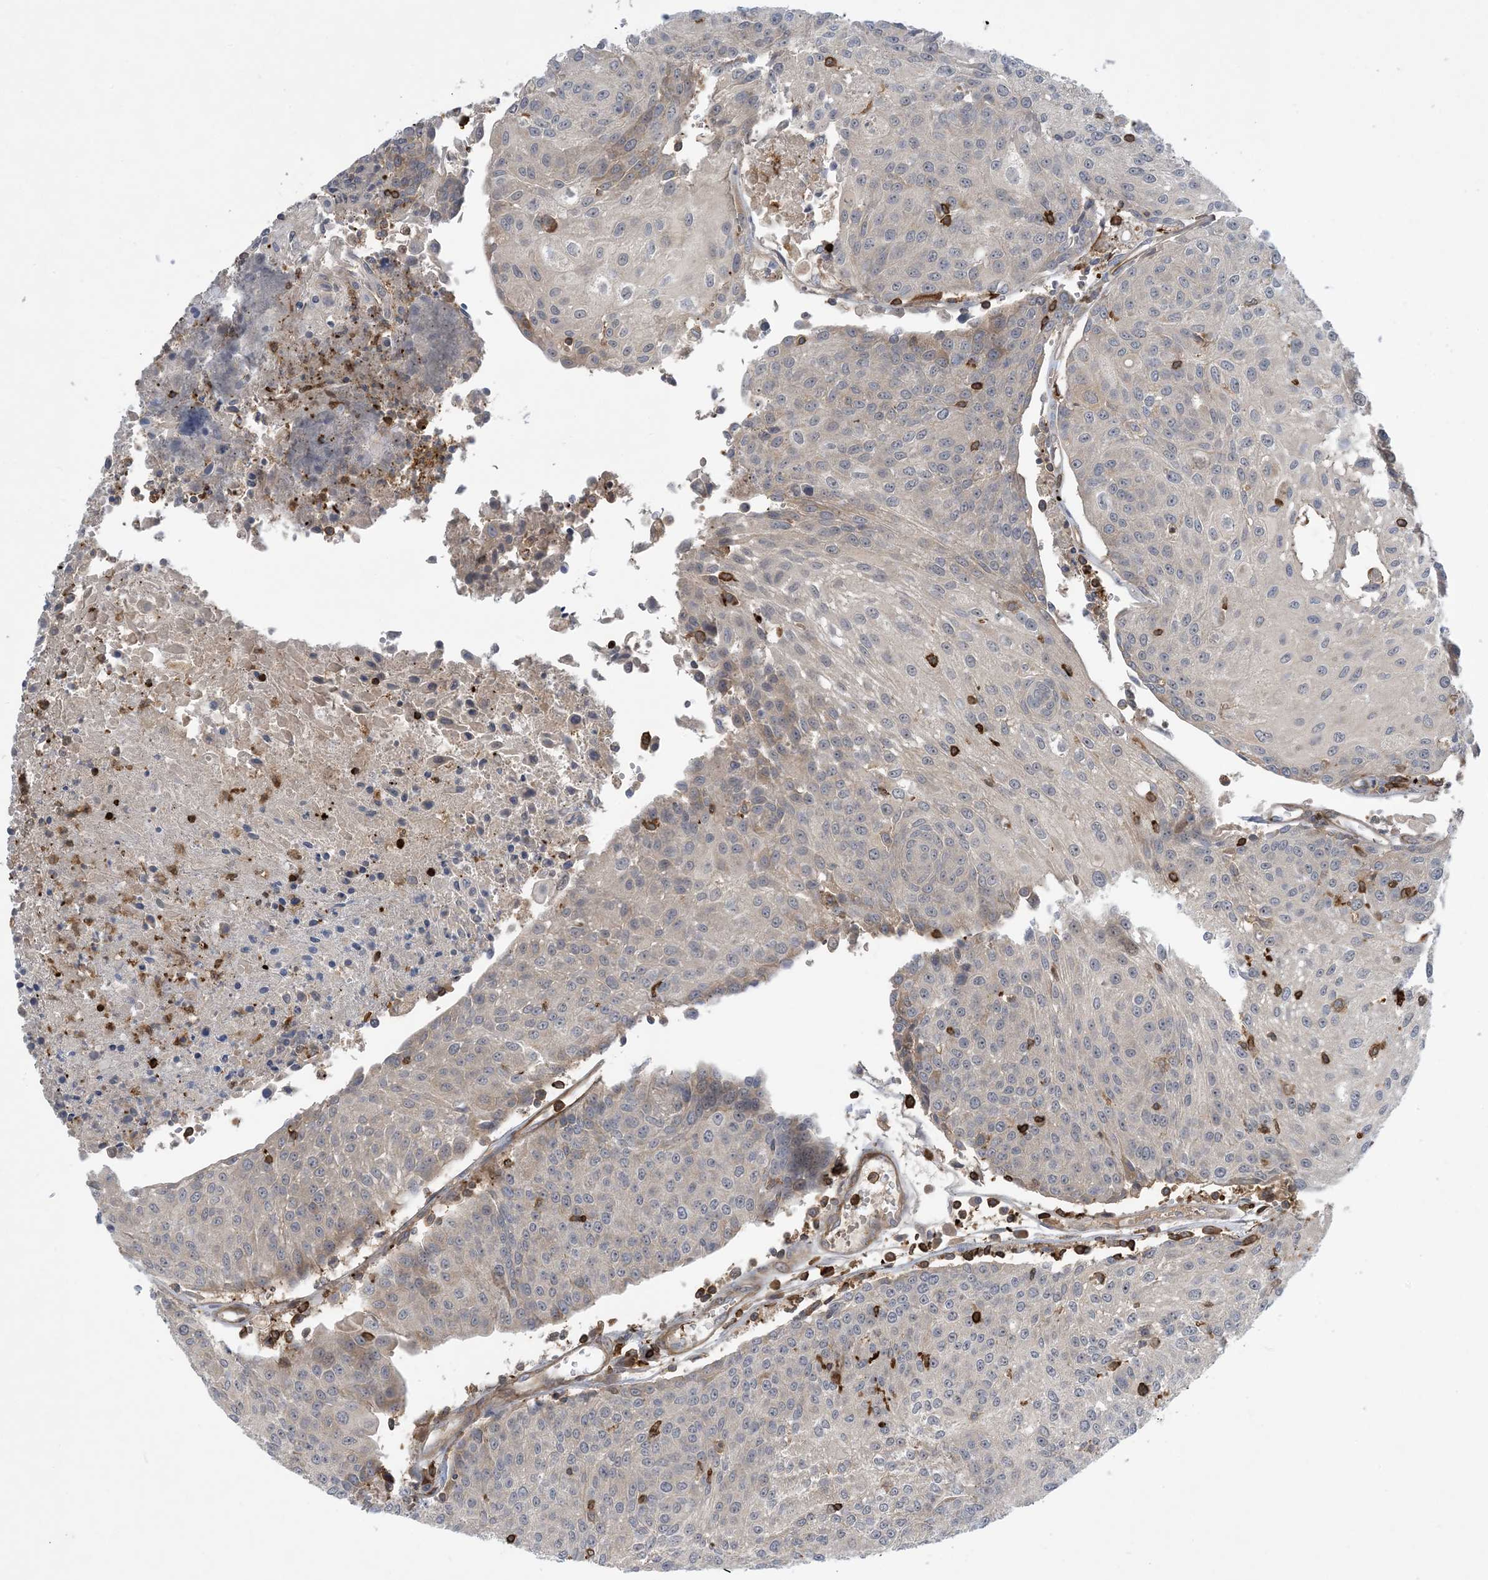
{"staining": {"intensity": "negative", "quantity": "none", "location": "none"}, "tissue": "urothelial cancer", "cell_type": "Tumor cells", "image_type": "cancer", "snomed": [{"axis": "morphology", "description": "Urothelial carcinoma, High grade"}, {"axis": "topography", "description": "Urinary bladder"}], "caption": "Human high-grade urothelial carcinoma stained for a protein using IHC demonstrates no expression in tumor cells.", "gene": "AK9", "patient": {"sex": "female", "age": 85}}